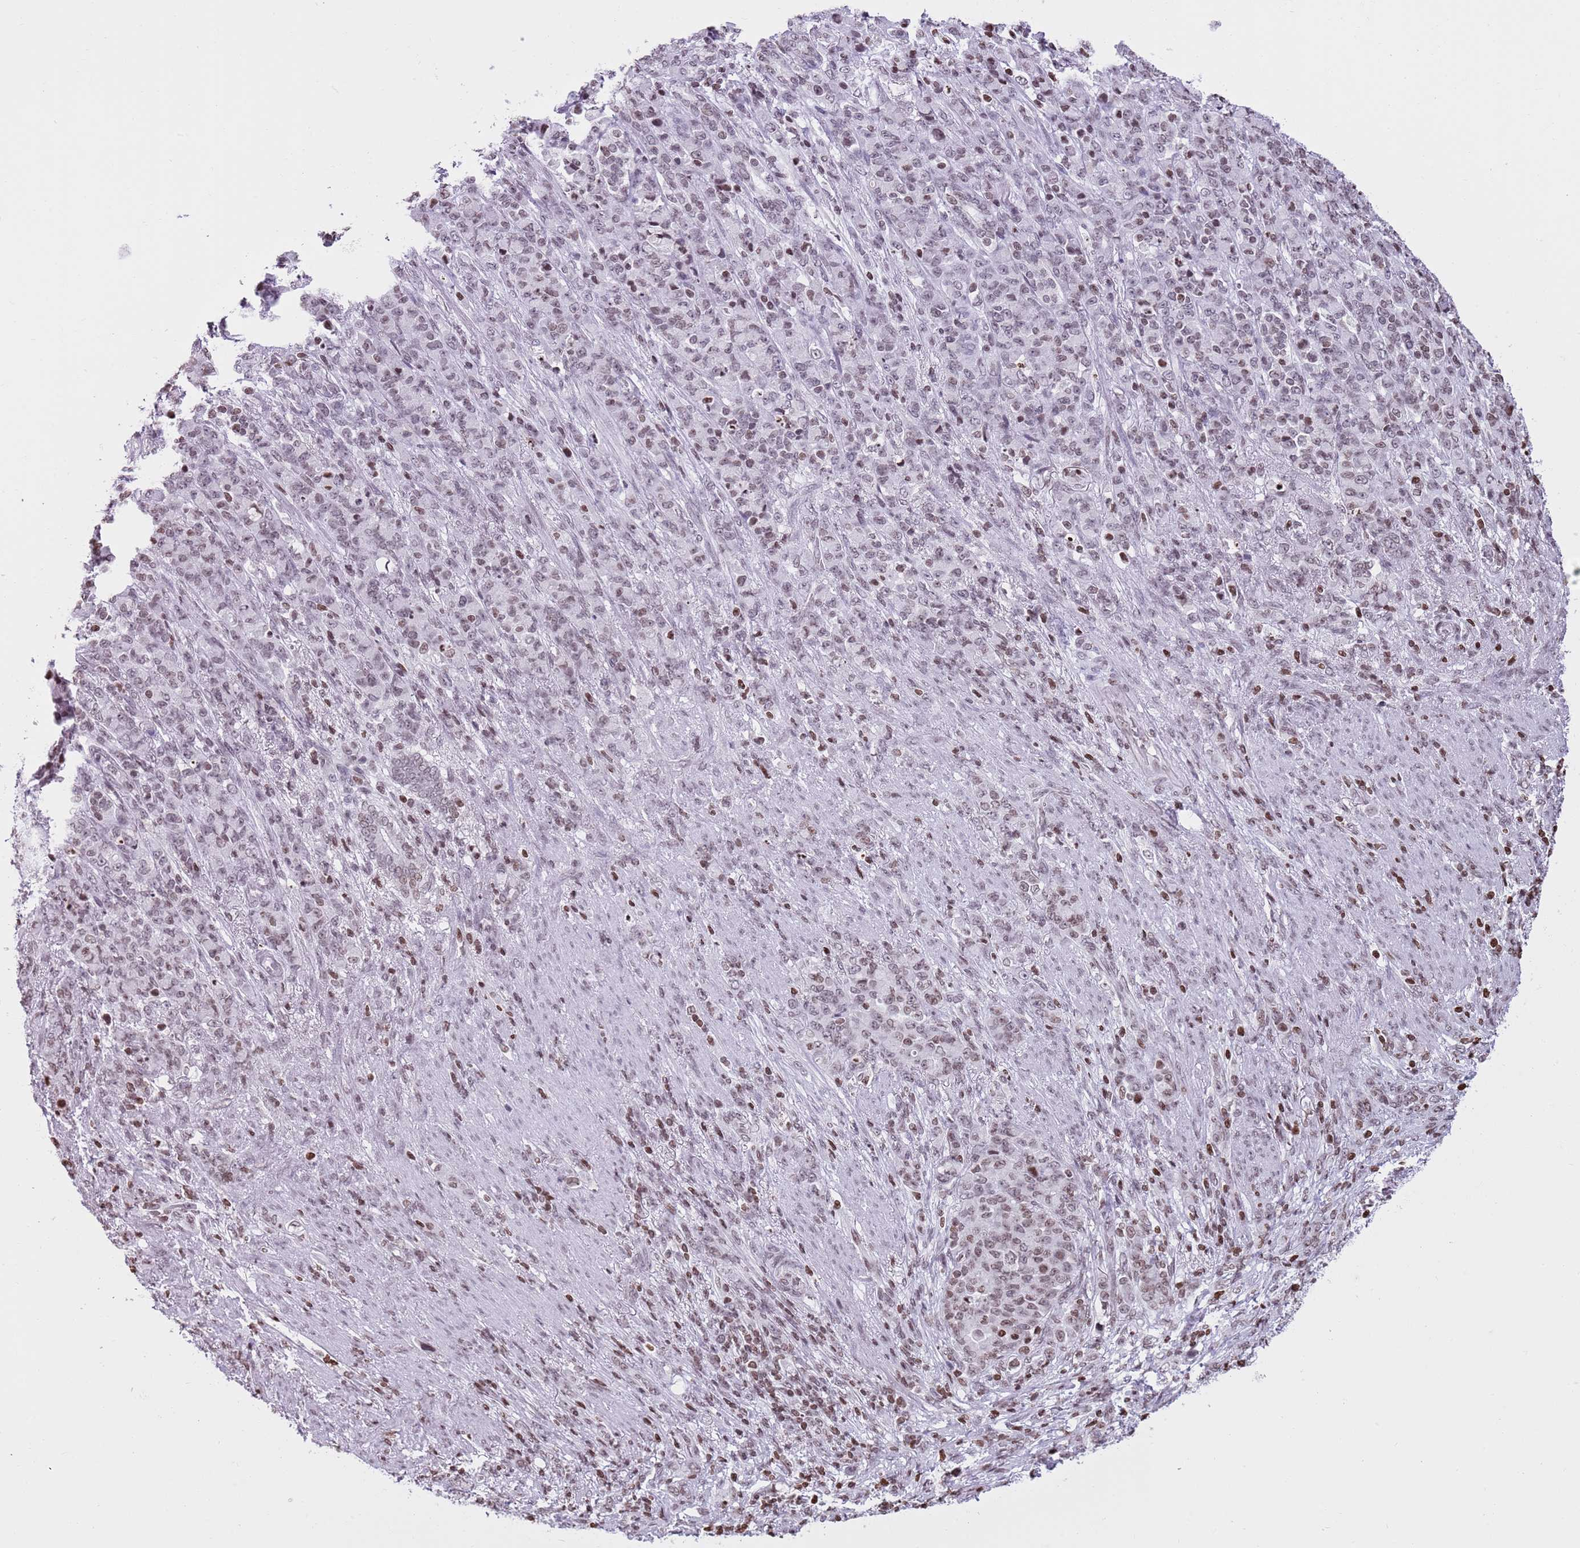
{"staining": {"intensity": "moderate", "quantity": "<25%", "location": "nuclear"}, "tissue": "stomach cancer", "cell_type": "Tumor cells", "image_type": "cancer", "snomed": [{"axis": "morphology", "description": "Adenocarcinoma, NOS"}, {"axis": "topography", "description": "Stomach"}], "caption": "Moderate nuclear protein expression is seen in about <25% of tumor cells in adenocarcinoma (stomach).", "gene": "KPNA3", "patient": {"sex": "female", "age": 79}}